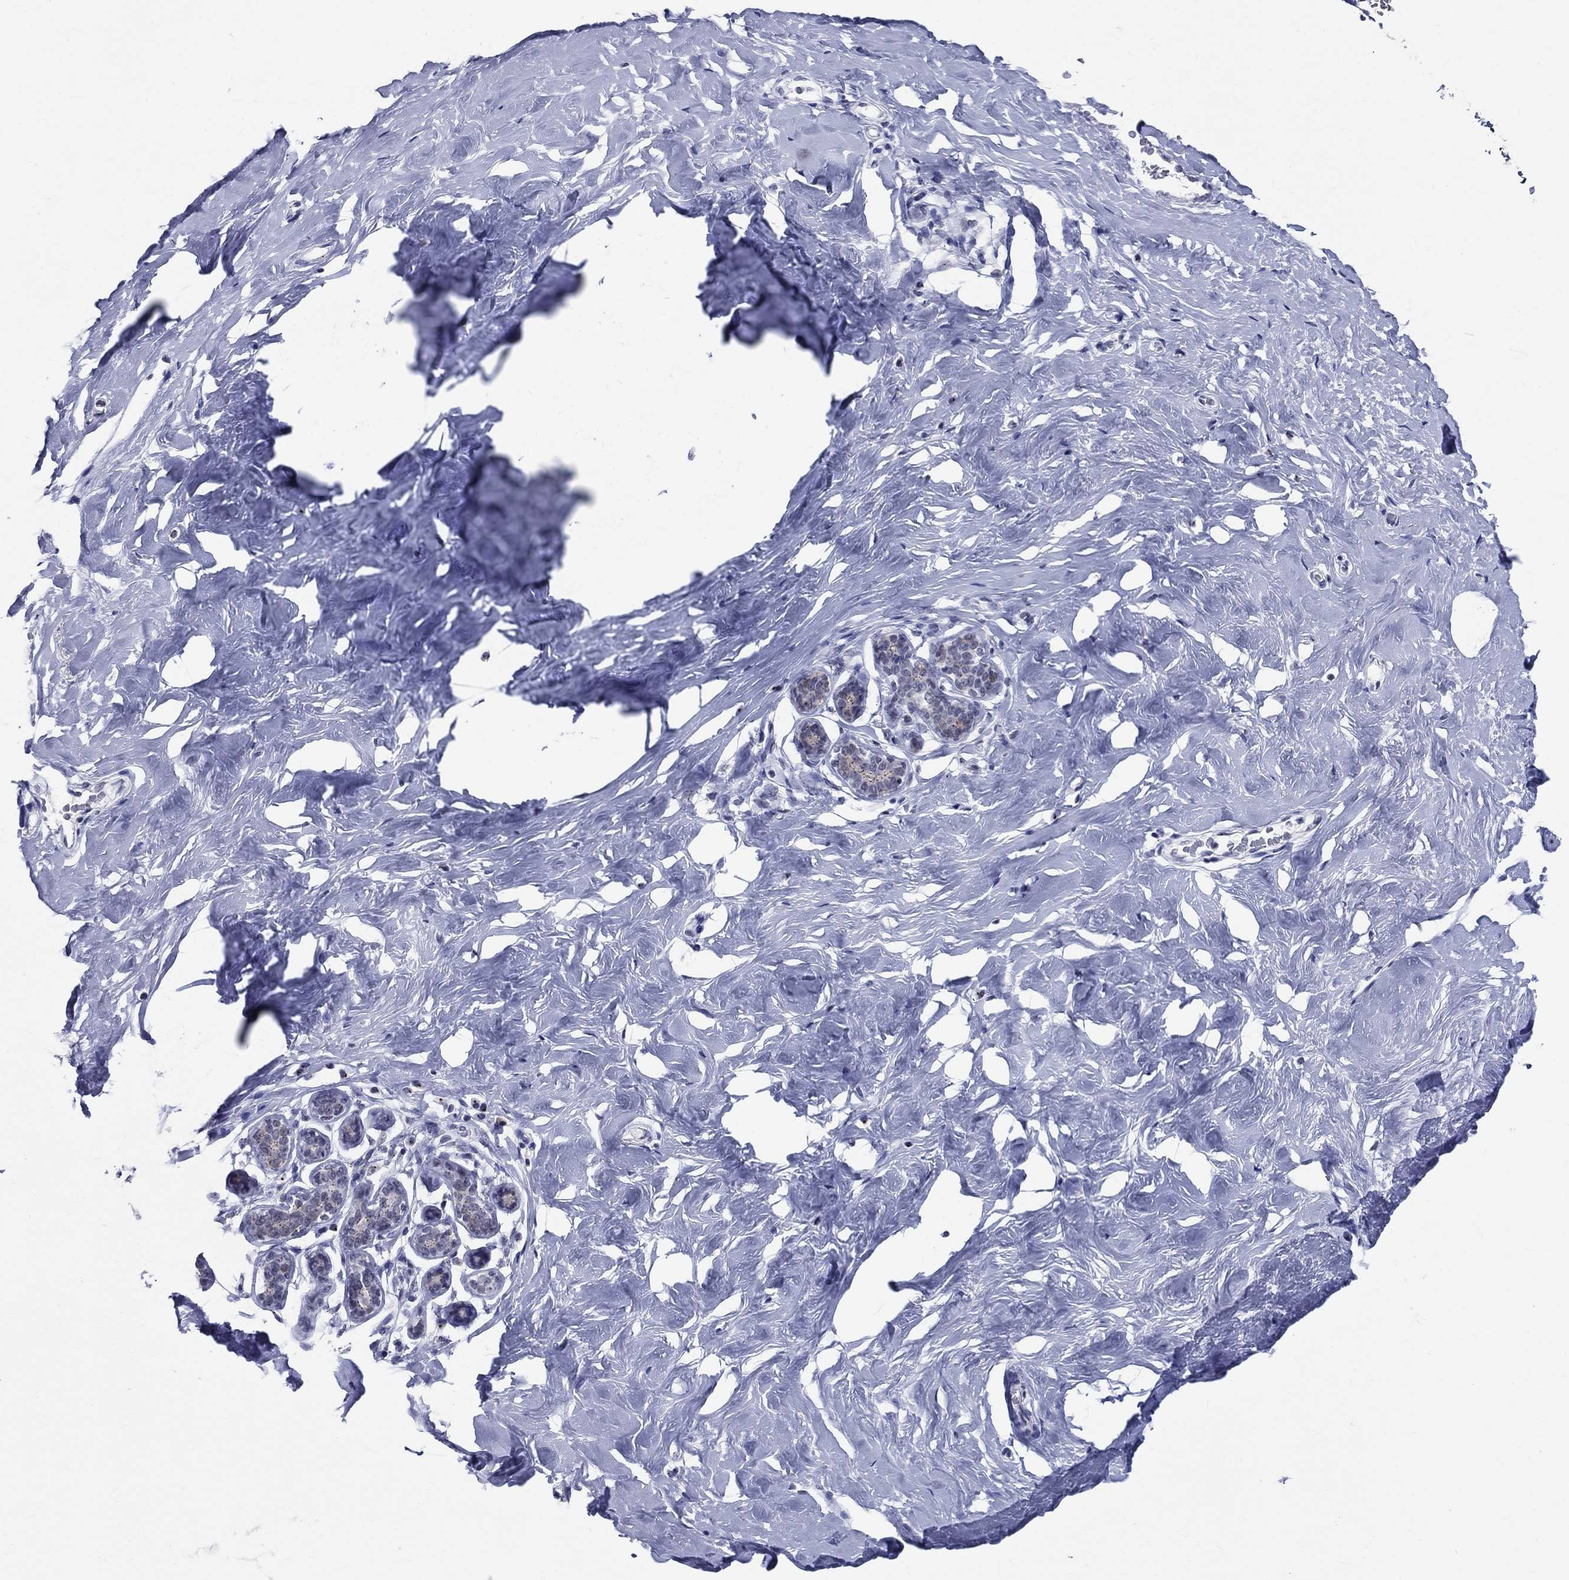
{"staining": {"intensity": "negative", "quantity": "none", "location": "none"}, "tissue": "breast", "cell_type": "Adipocytes", "image_type": "normal", "snomed": [{"axis": "morphology", "description": "Normal tissue, NOS"}, {"axis": "topography", "description": "Skin"}, {"axis": "topography", "description": "Breast"}], "caption": "An immunohistochemistry image of normal breast is shown. There is no staining in adipocytes of breast. (DAB immunohistochemistry with hematoxylin counter stain).", "gene": "CEP43", "patient": {"sex": "female", "age": 43}}